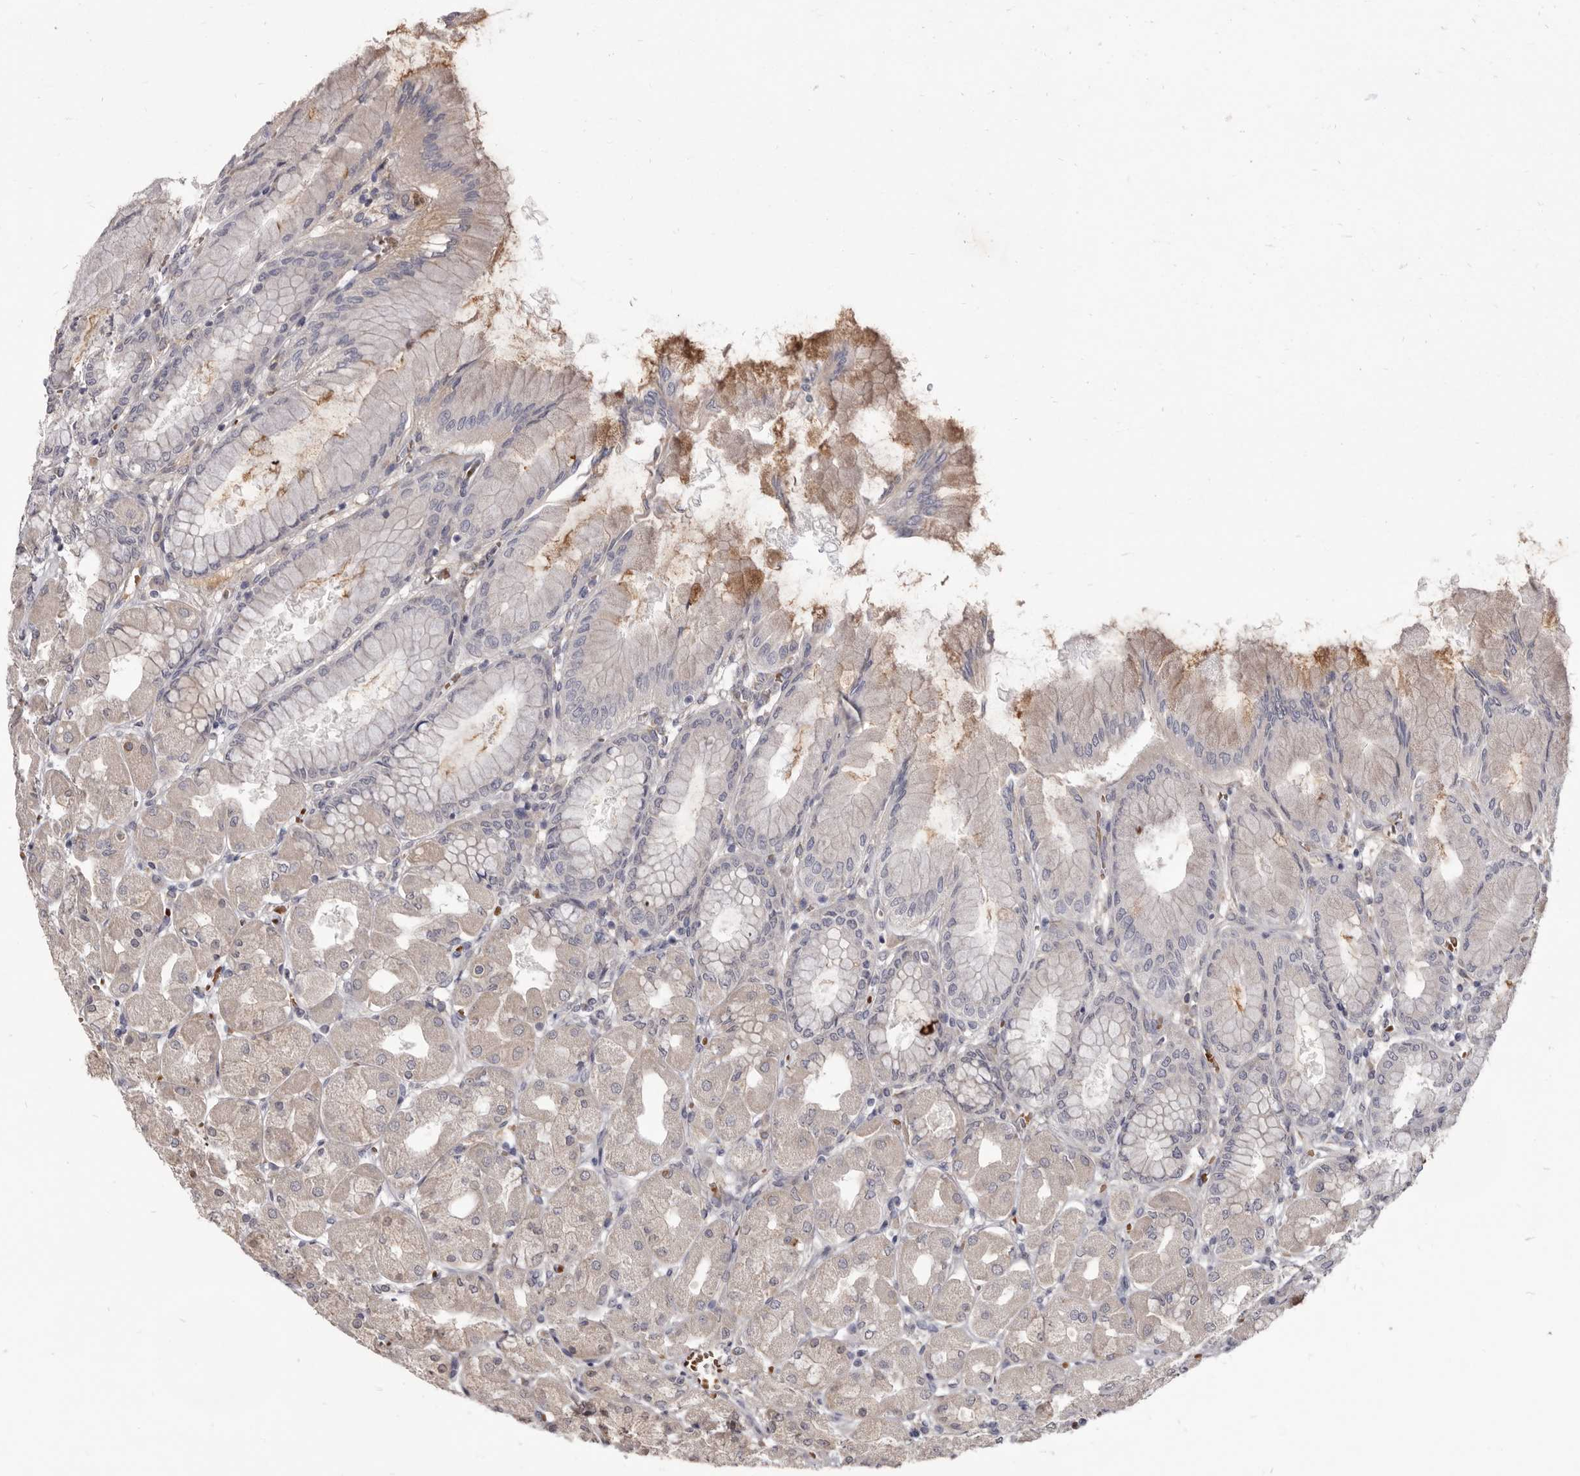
{"staining": {"intensity": "moderate", "quantity": "<25%", "location": "cytoplasmic/membranous"}, "tissue": "stomach", "cell_type": "Glandular cells", "image_type": "normal", "snomed": [{"axis": "morphology", "description": "Normal tissue, NOS"}, {"axis": "topography", "description": "Stomach, upper"}], "caption": "The image exhibits a brown stain indicating the presence of a protein in the cytoplasmic/membranous of glandular cells in stomach.", "gene": "NENF", "patient": {"sex": "female", "age": 56}}